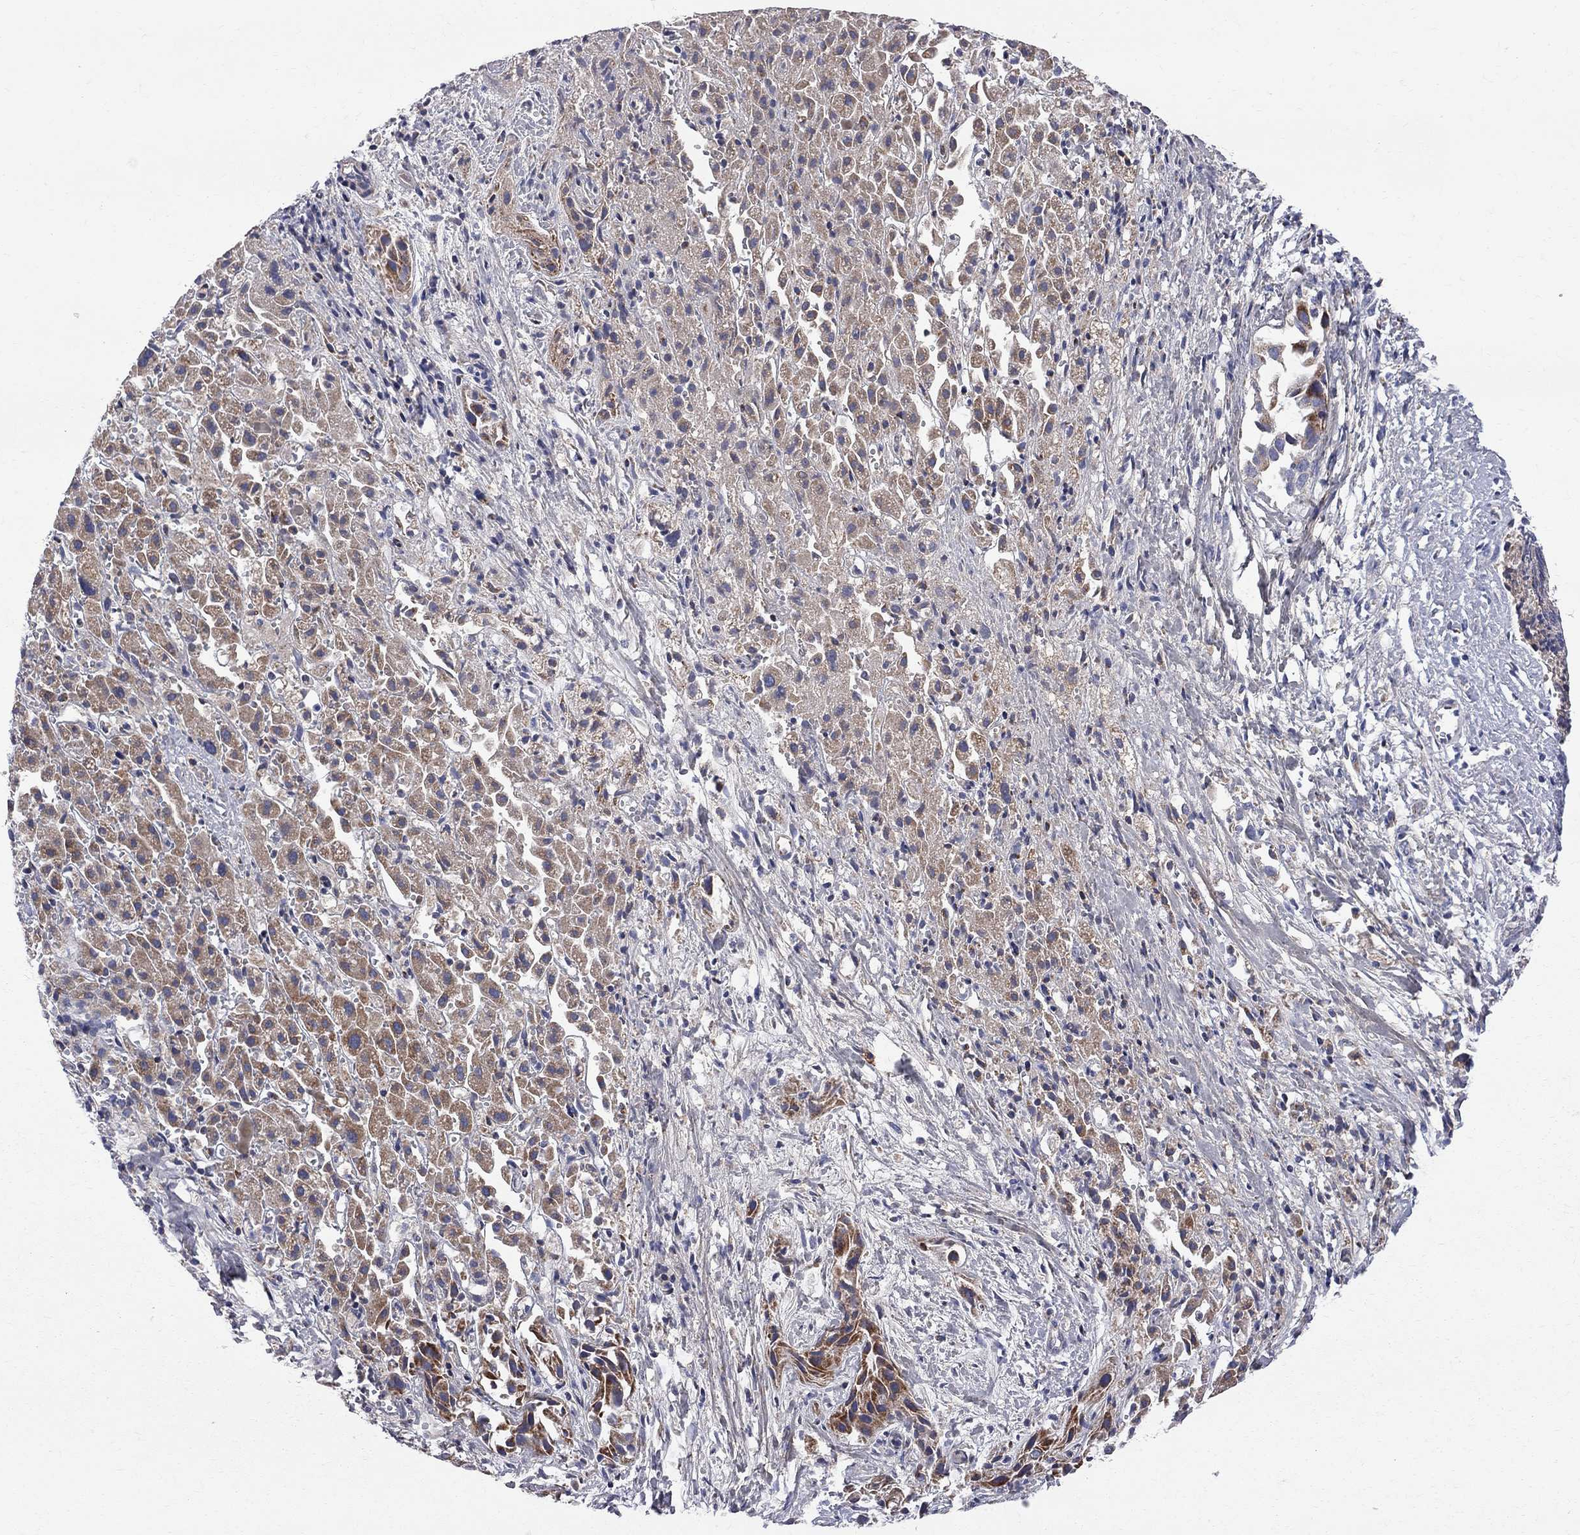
{"staining": {"intensity": "moderate", "quantity": ">75%", "location": "cytoplasmic/membranous"}, "tissue": "liver cancer", "cell_type": "Tumor cells", "image_type": "cancer", "snomed": [{"axis": "morphology", "description": "Cholangiocarcinoma"}, {"axis": "topography", "description": "Liver"}], "caption": "High-magnification brightfield microscopy of liver cancer stained with DAB (brown) and counterstained with hematoxylin (blue). tumor cells exhibit moderate cytoplasmic/membranous positivity is seen in approximately>75% of cells. (Stains: DAB in brown, nuclei in blue, Microscopy: brightfield microscopy at high magnification).", "gene": "CNOT11", "patient": {"sex": "female", "age": 52}}